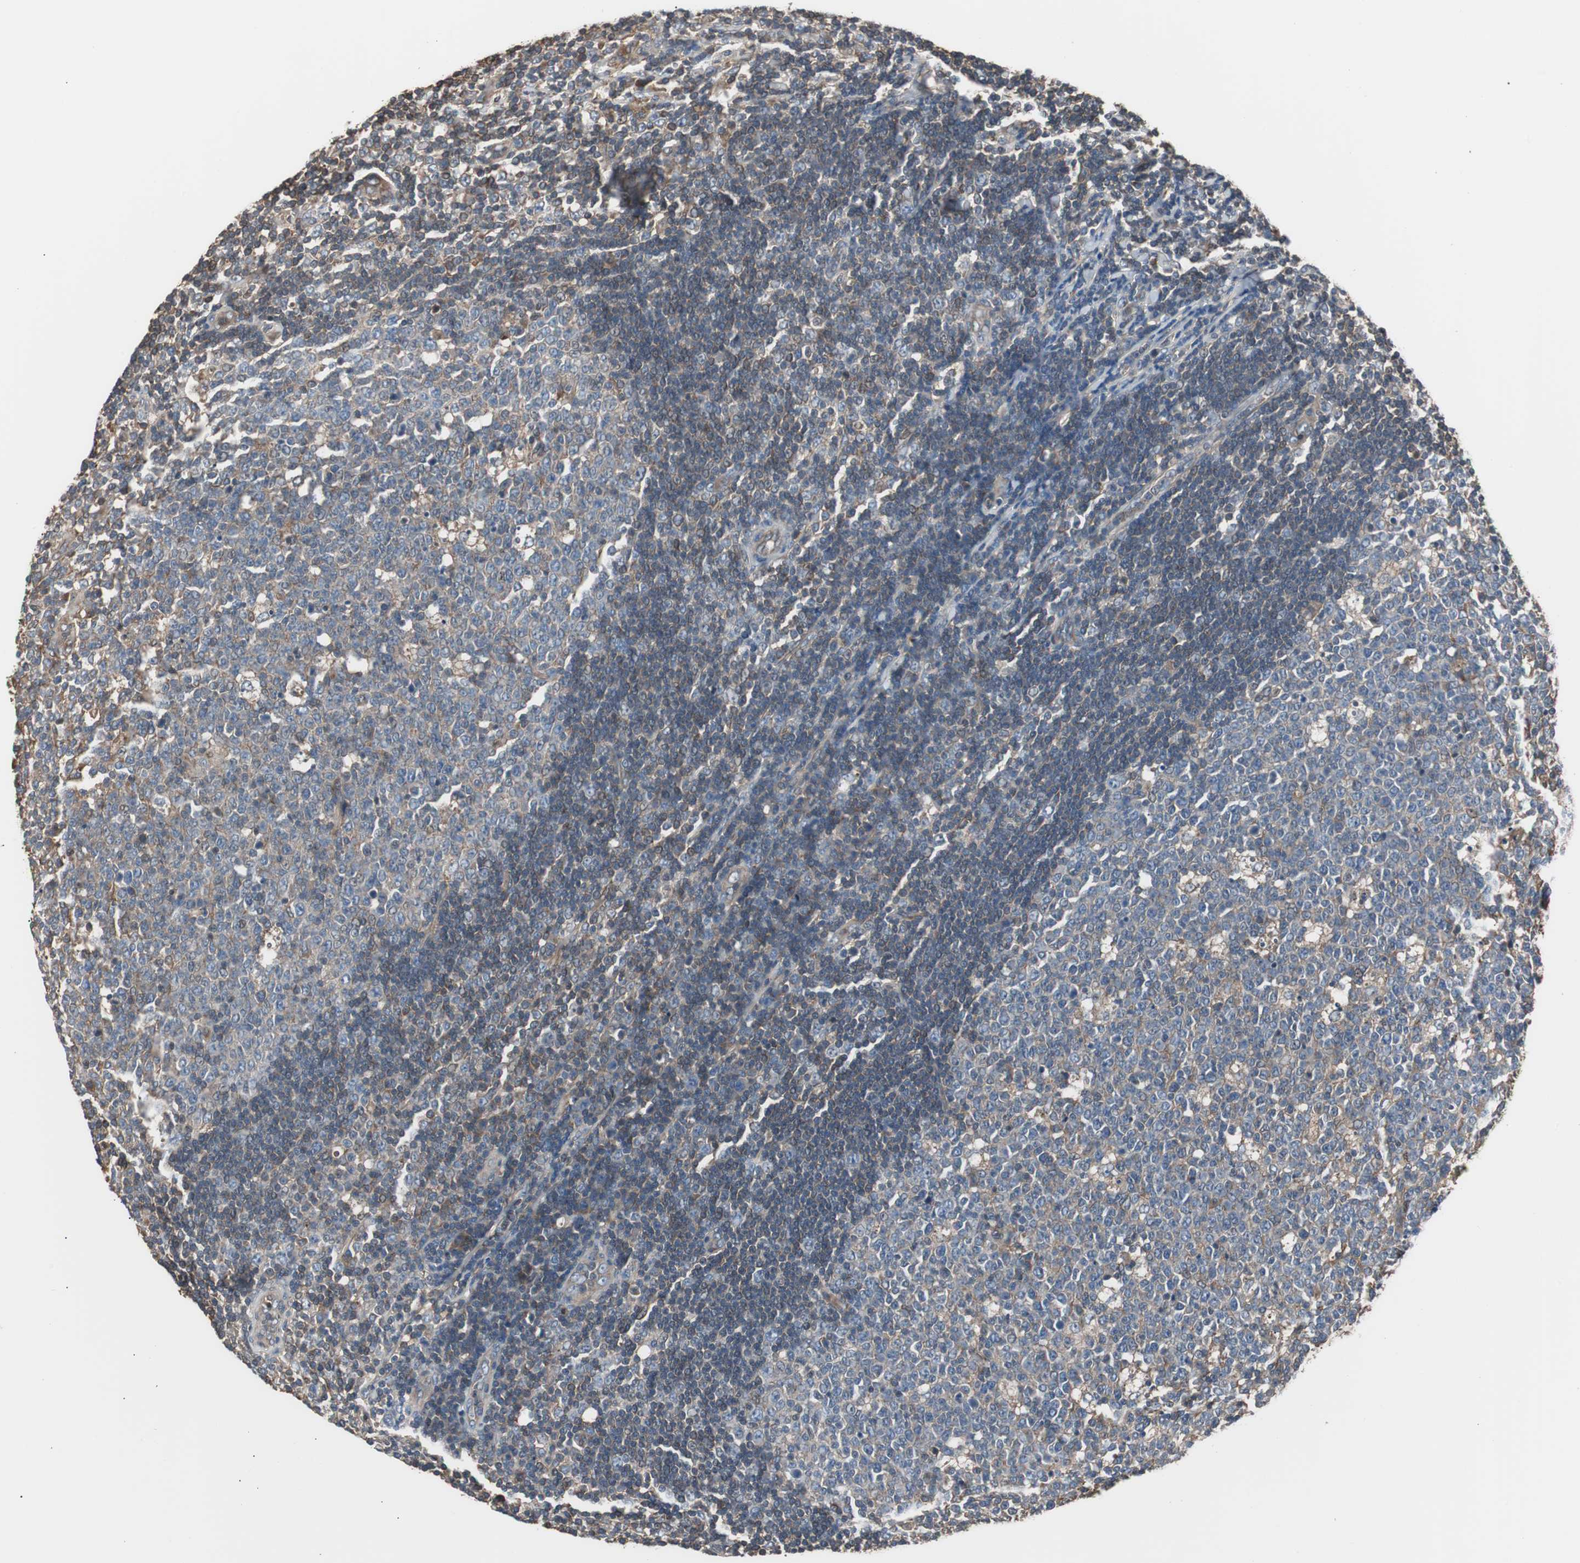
{"staining": {"intensity": "moderate", "quantity": "25%-75%", "location": "cytoplasmic/membranous"}, "tissue": "lymph node", "cell_type": "Germinal center cells", "image_type": "normal", "snomed": [{"axis": "morphology", "description": "Normal tissue, NOS"}, {"axis": "topography", "description": "Lymph node"}, {"axis": "topography", "description": "Salivary gland"}], "caption": "Immunohistochemical staining of benign human lymph node displays moderate cytoplasmic/membranous protein staining in approximately 25%-75% of germinal center cells.", "gene": "CAPNS1", "patient": {"sex": "male", "age": 8}}